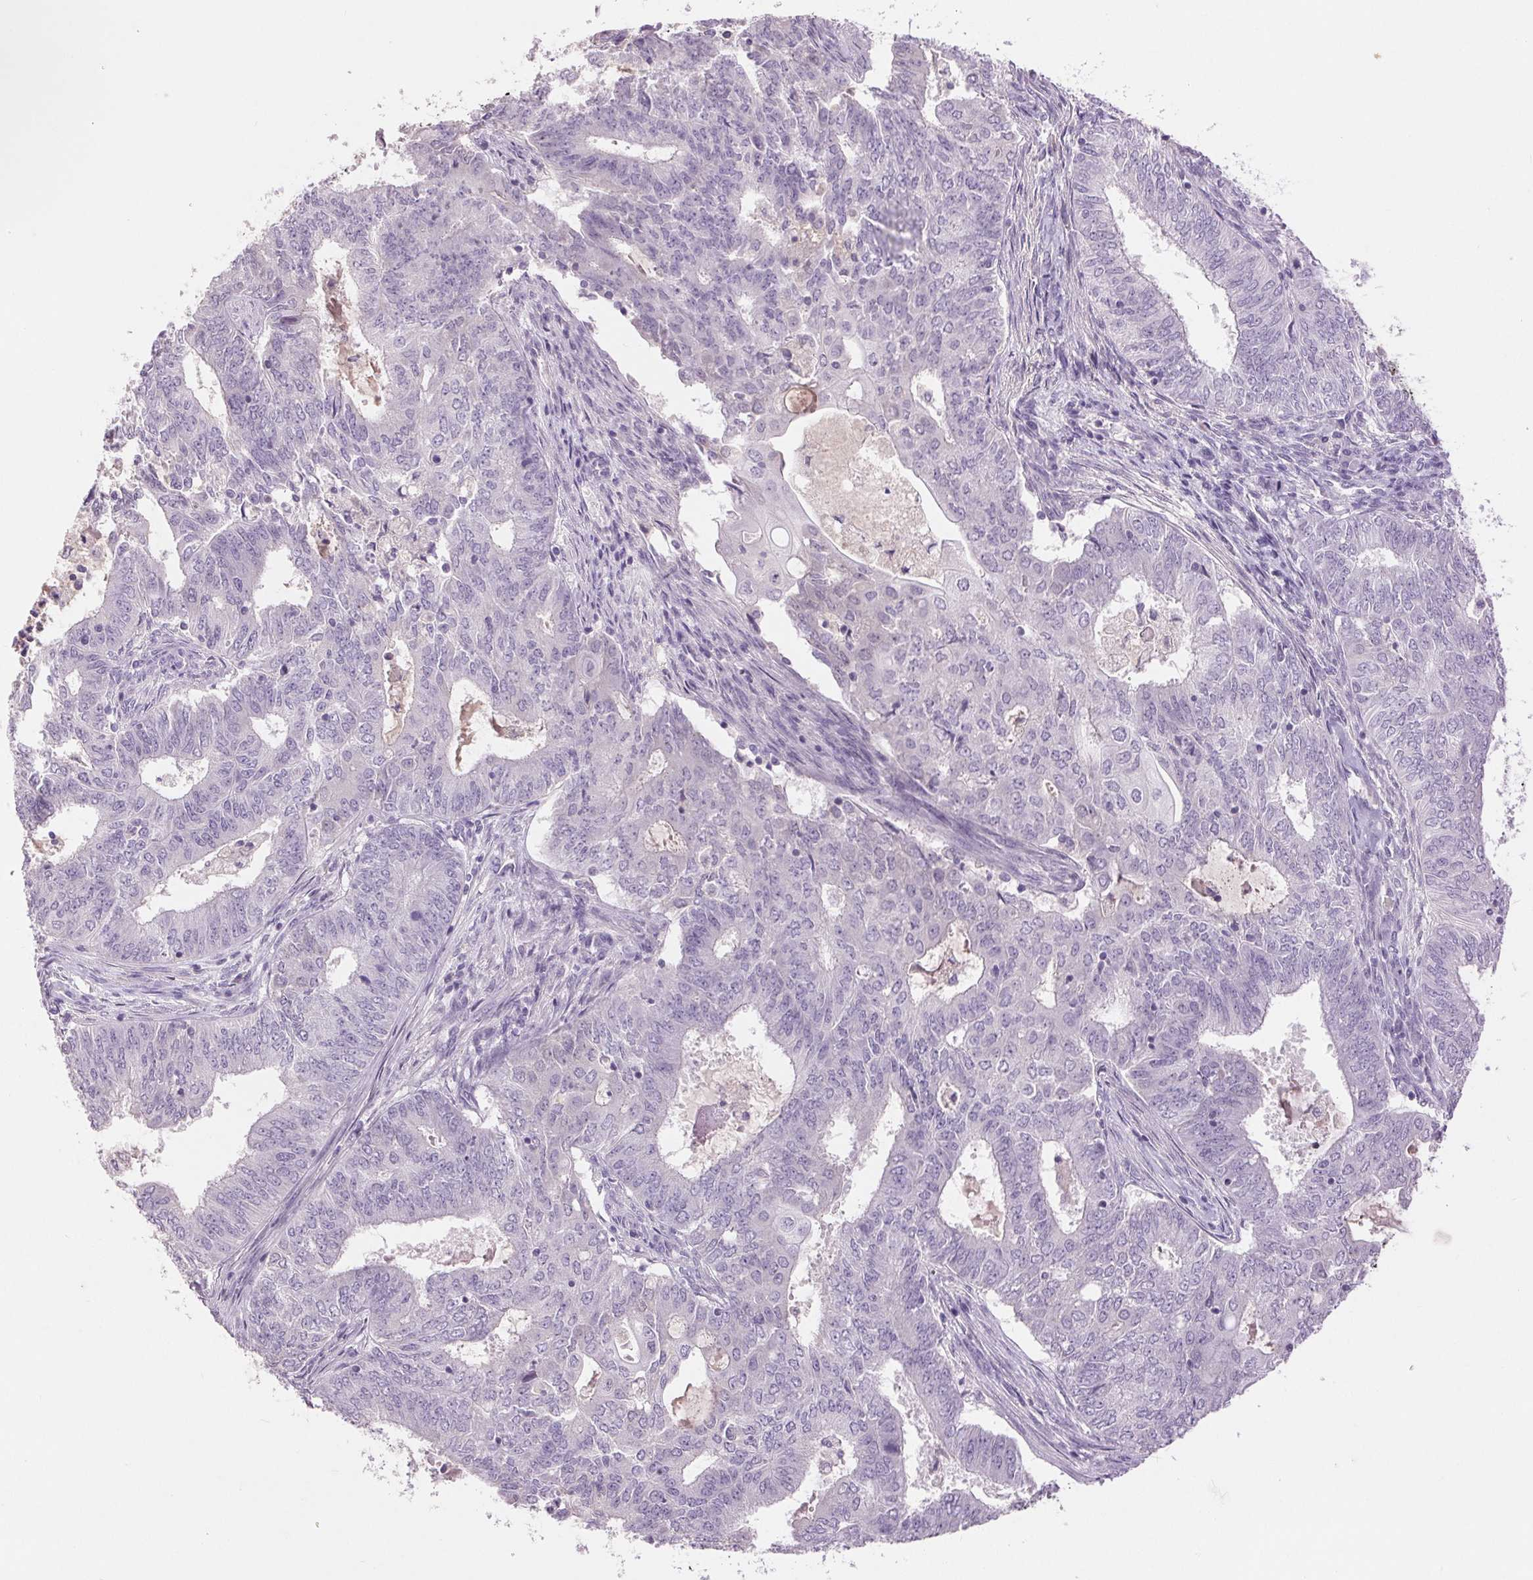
{"staining": {"intensity": "negative", "quantity": "none", "location": "none"}, "tissue": "endometrial cancer", "cell_type": "Tumor cells", "image_type": "cancer", "snomed": [{"axis": "morphology", "description": "Adenocarcinoma, NOS"}, {"axis": "topography", "description": "Endometrium"}], "caption": "This is an immunohistochemistry photomicrograph of human endometrial adenocarcinoma. There is no staining in tumor cells.", "gene": "FXYD4", "patient": {"sex": "female", "age": 62}}